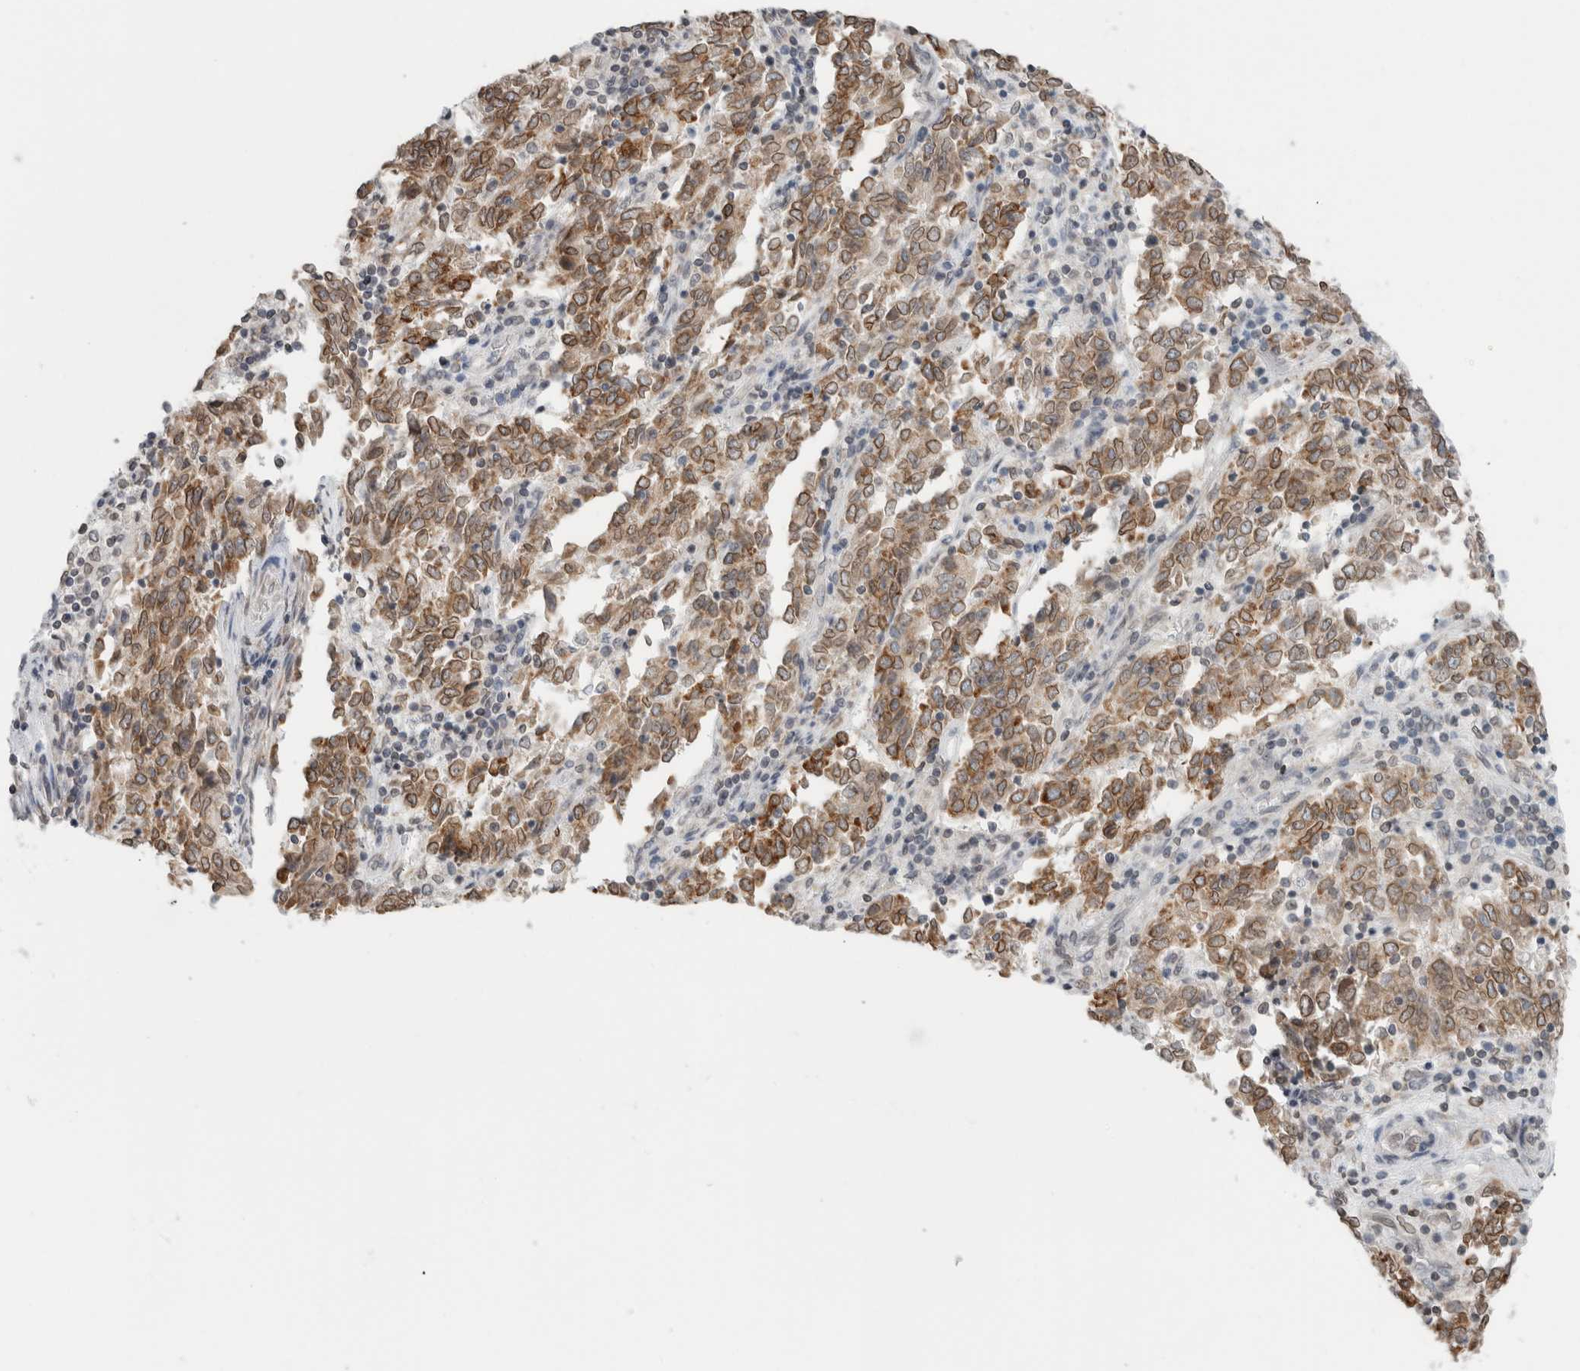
{"staining": {"intensity": "moderate", "quantity": ">75%", "location": "cytoplasmic/membranous,nuclear"}, "tissue": "endometrial cancer", "cell_type": "Tumor cells", "image_type": "cancer", "snomed": [{"axis": "morphology", "description": "Adenocarcinoma, NOS"}, {"axis": "topography", "description": "Endometrium"}], "caption": "Tumor cells exhibit medium levels of moderate cytoplasmic/membranous and nuclear positivity in about >75% of cells in endometrial cancer (adenocarcinoma).", "gene": "RBMX2", "patient": {"sex": "female", "age": 80}}